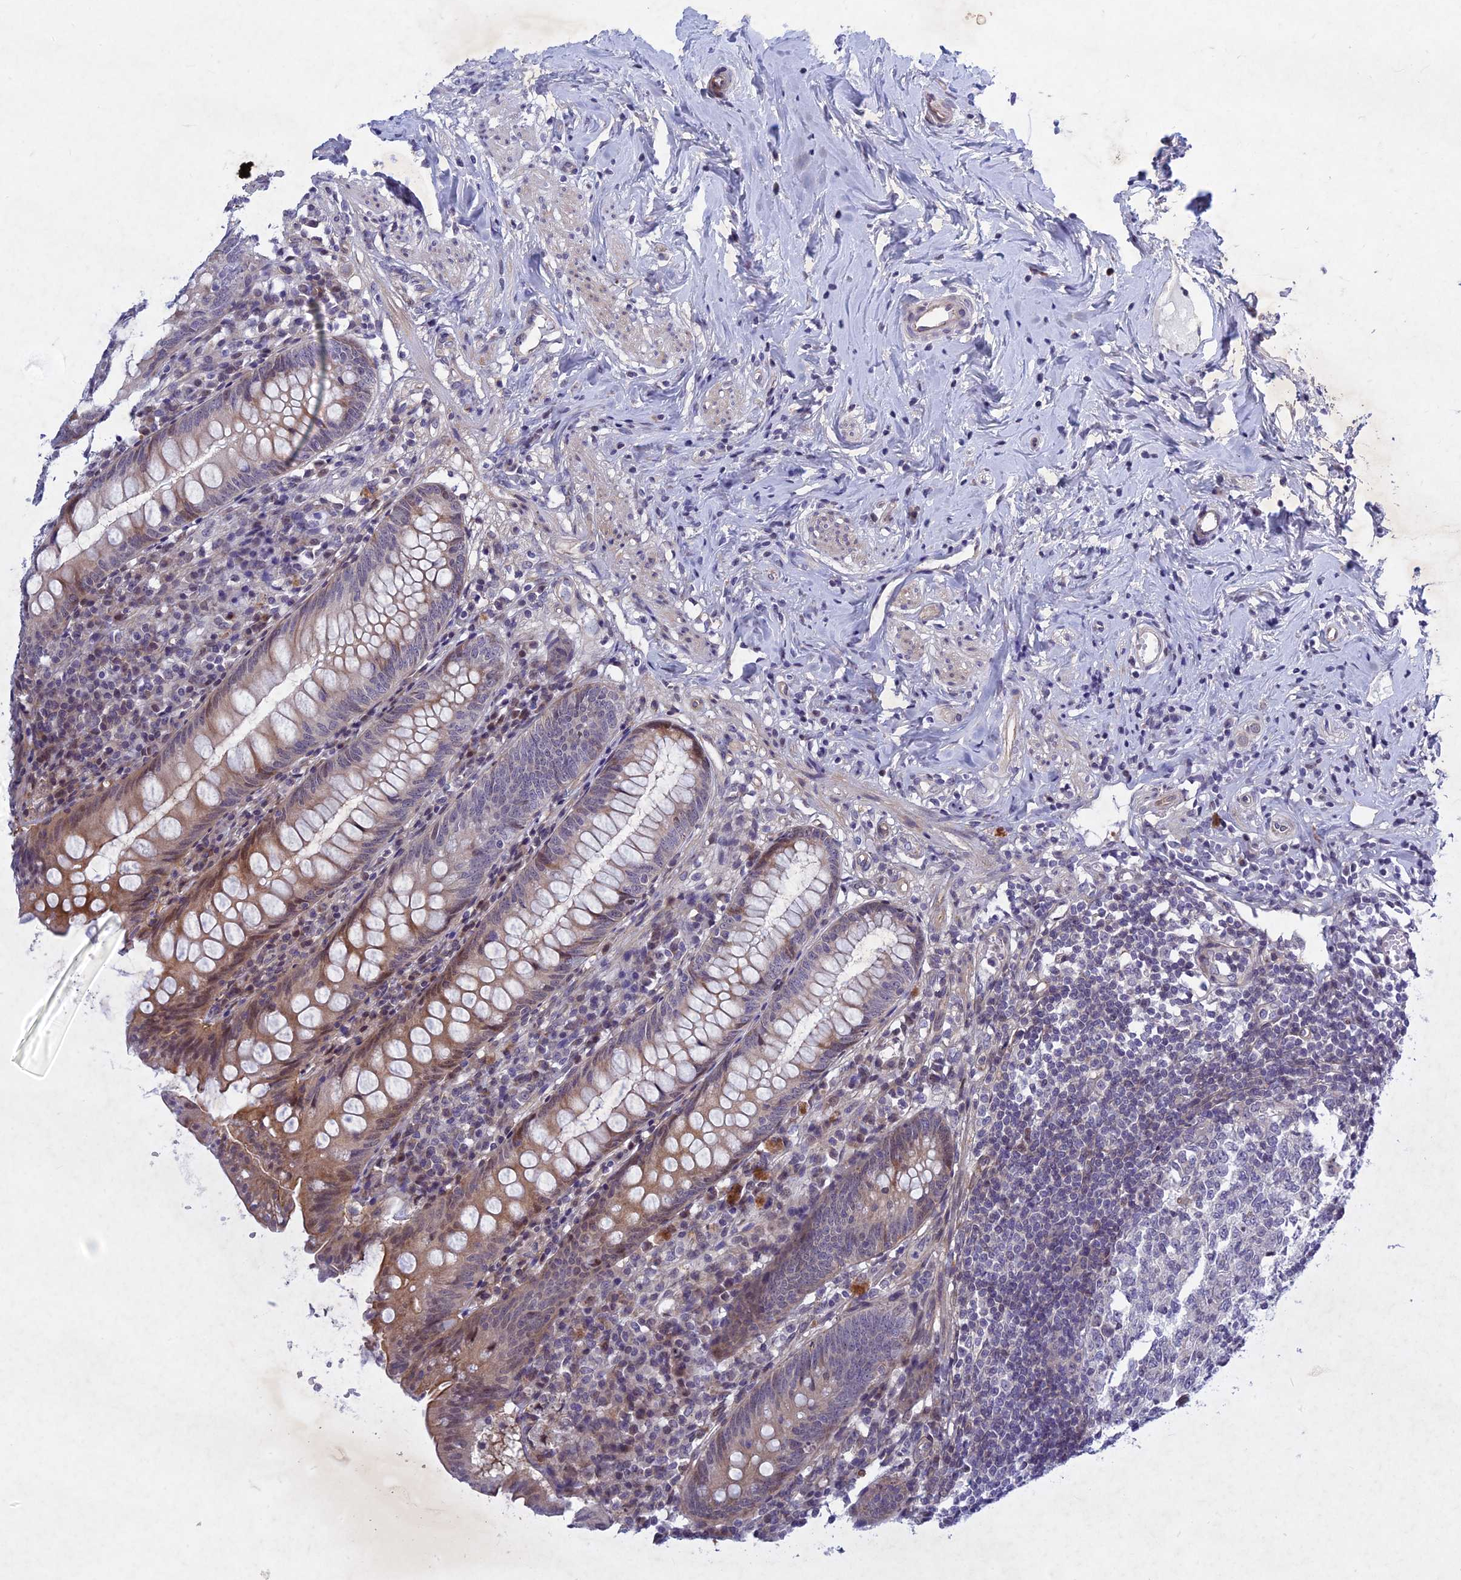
{"staining": {"intensity": "moderate", "quantity": "<25%", "location": "cytoplasmic/membranous"}, "tissue": "appendix", "cell_type": "Glandular cells", "image_type": "normal", "snomed": [{"axis": "morphology", "description": "Normal tissue, NOS"}, {"axis": "topography", "description": "Appendix"}], "caption": "Immunohistochemistry (DAB (3,3'-diaminobenzidine)) staining of unremarkable human appendix displays moderate cytoplasmic/membranous protein staining in approximately <25% of glandular cells. The staining is performed using DAB (3,3'-diaminobenzidine) brown chromogen to label protein expression. The nuclei are counter-stained blue using hematoxylin.", "gene": "PTHLH", "patient": {"sex": "female", "age": 54}}